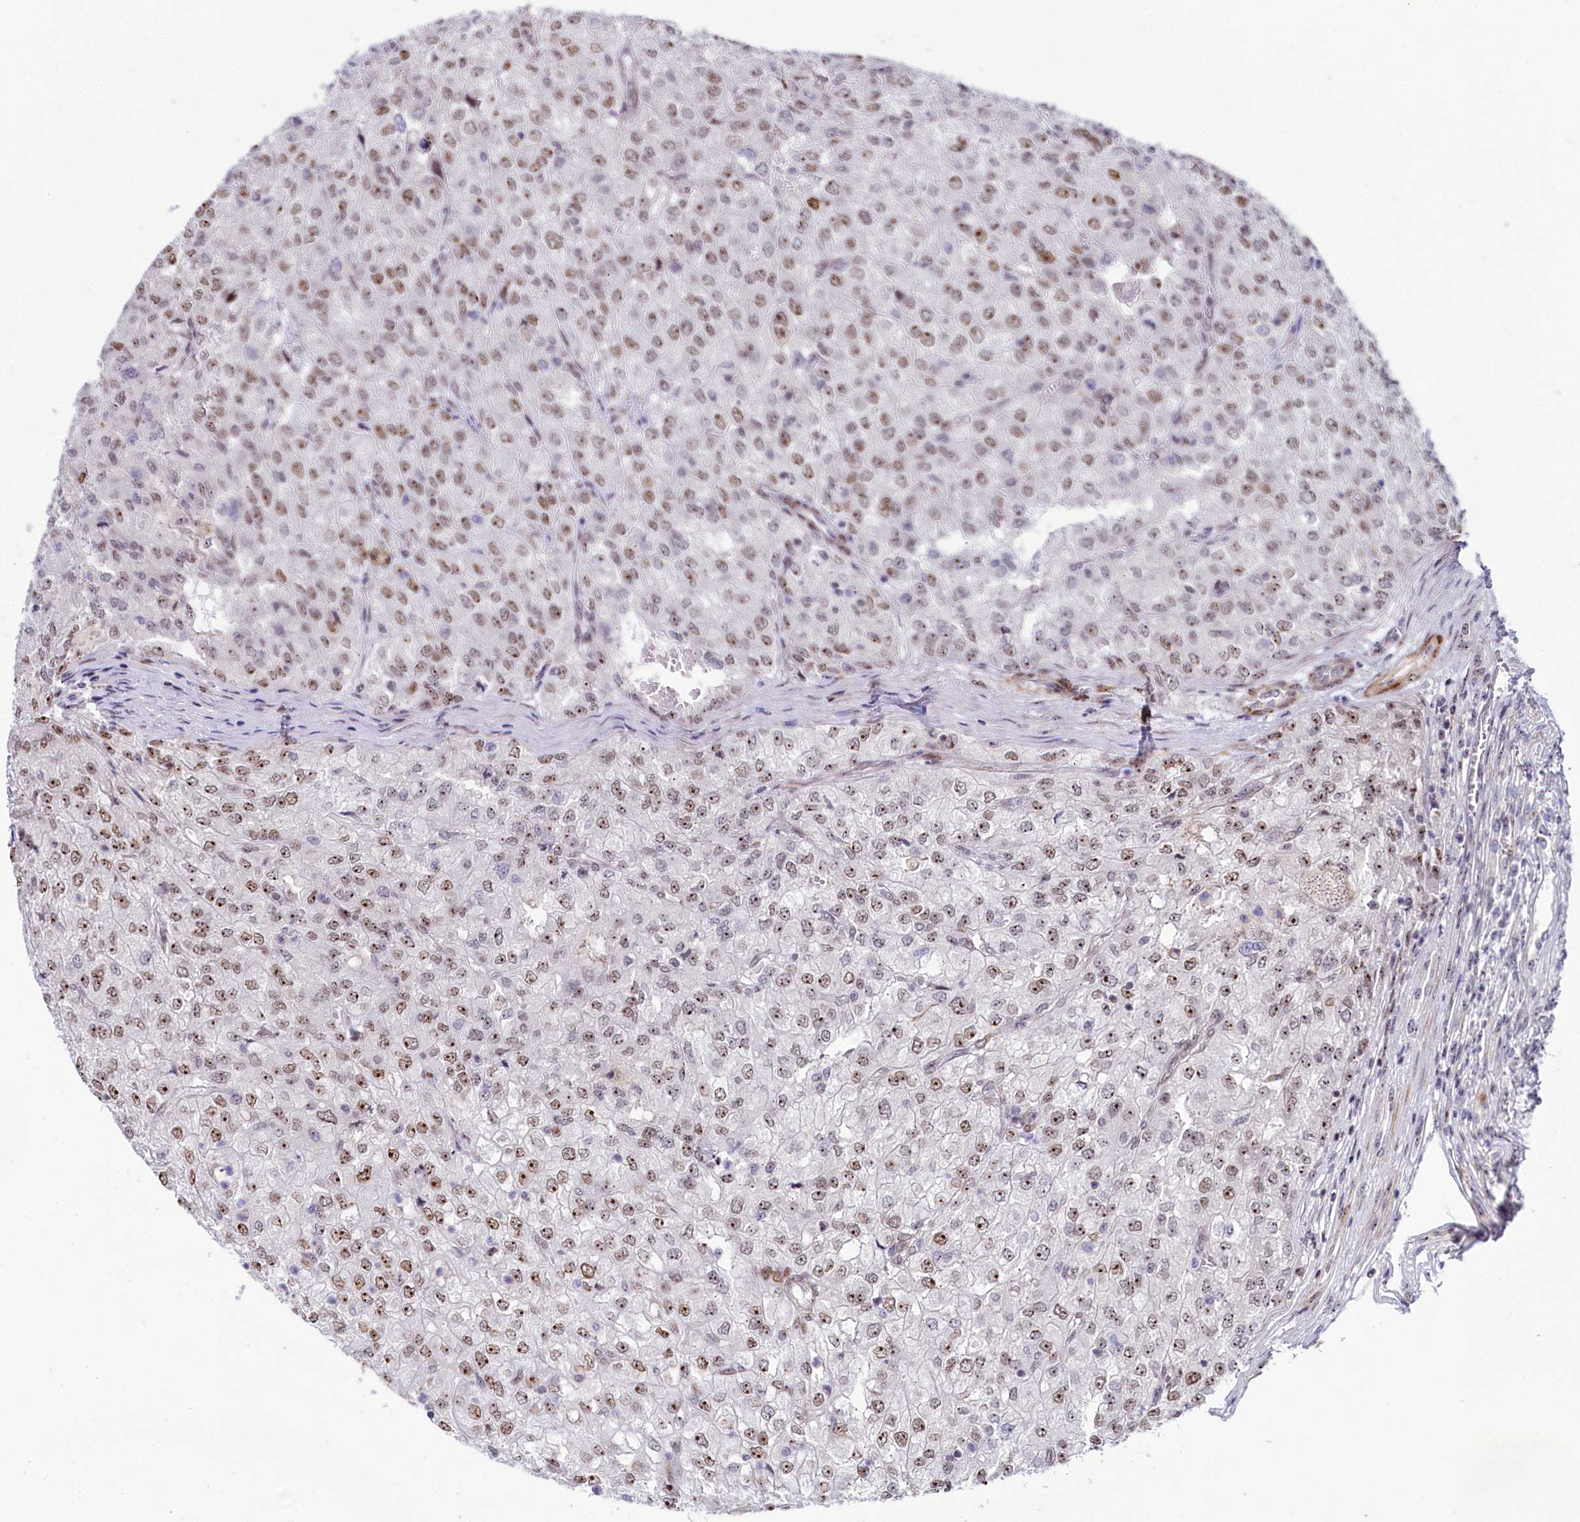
{"staining": {"intensity": "moderate", "quantity": ">75%", "location": "nuclear"}, "tissue": "renal cancer", "cell_type": "Tumor cells", "image_type": "cancer", "snomed": [{"axis": "morphology", "description": "Adenocarcinoma, NOS"}, {"axis": "topography", "description": "Kidney"}], "caption": "There is medium levels of moderate nuclear staining in tumor cells of renal cancer (adenocarcinoma), as demonstrated by immunohistochemical staining (brown color).", "gene": "TCOF1", "patient": {"sex": "female", "age": 54}}